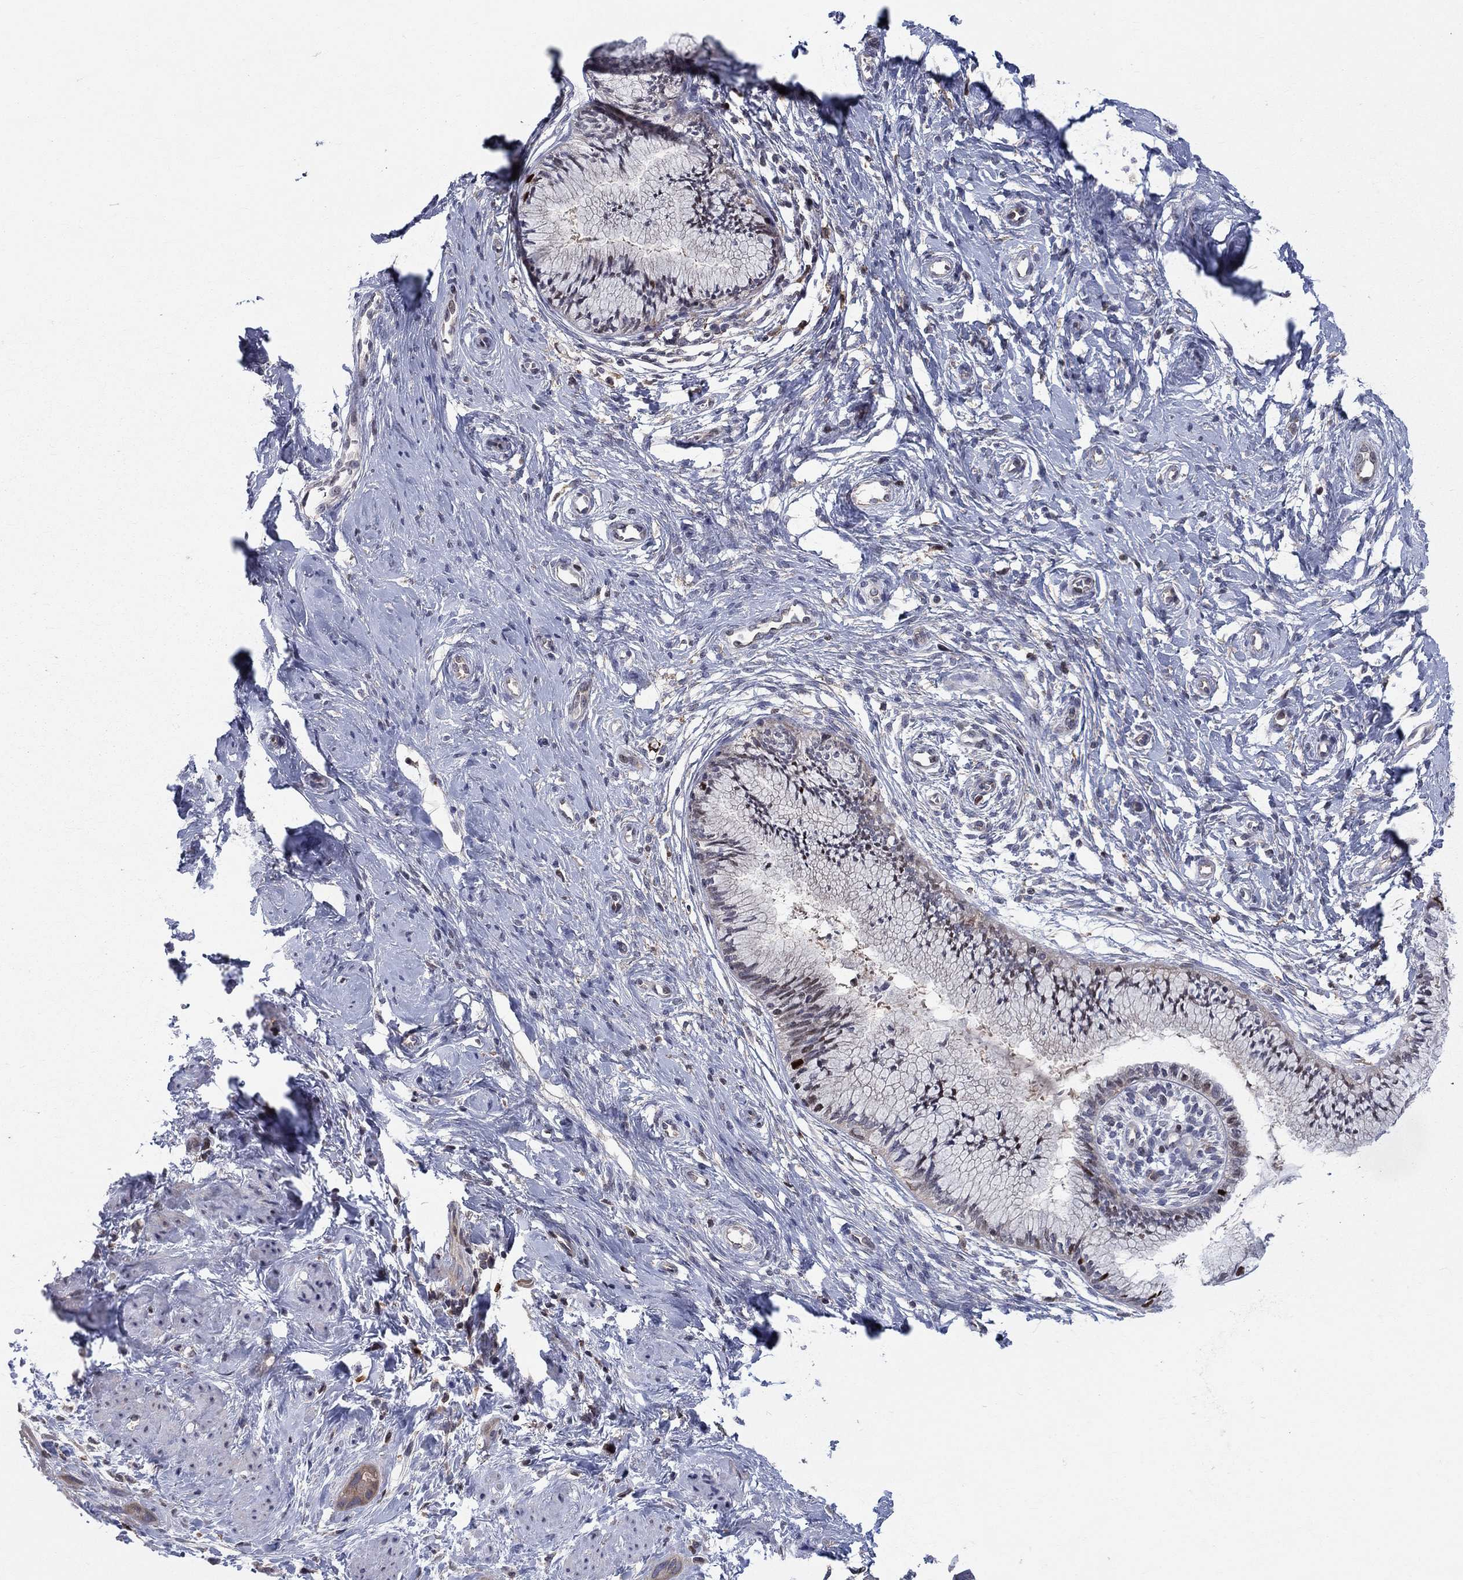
{"staining": {"intensity": "negative", "quantity": "none", "location": "none"}, "tissue": "cervical cancer", "cell_type": "Tumor cells", "image_type": "cancer", "snomed": [{"axis": "morphology", "description": "Normal tissue, NOS"}, {"axis": "morphology", "description": "Squamous cell carcinoma, NOS"}, {"axis": "topography", "description": "Cervix"}], "caption": "Tumor cells show no significant staining in cervical squamous cell carcinoma.", "gene": "ZNHIT3", "patient": {"sex": "female", "age": 39}}